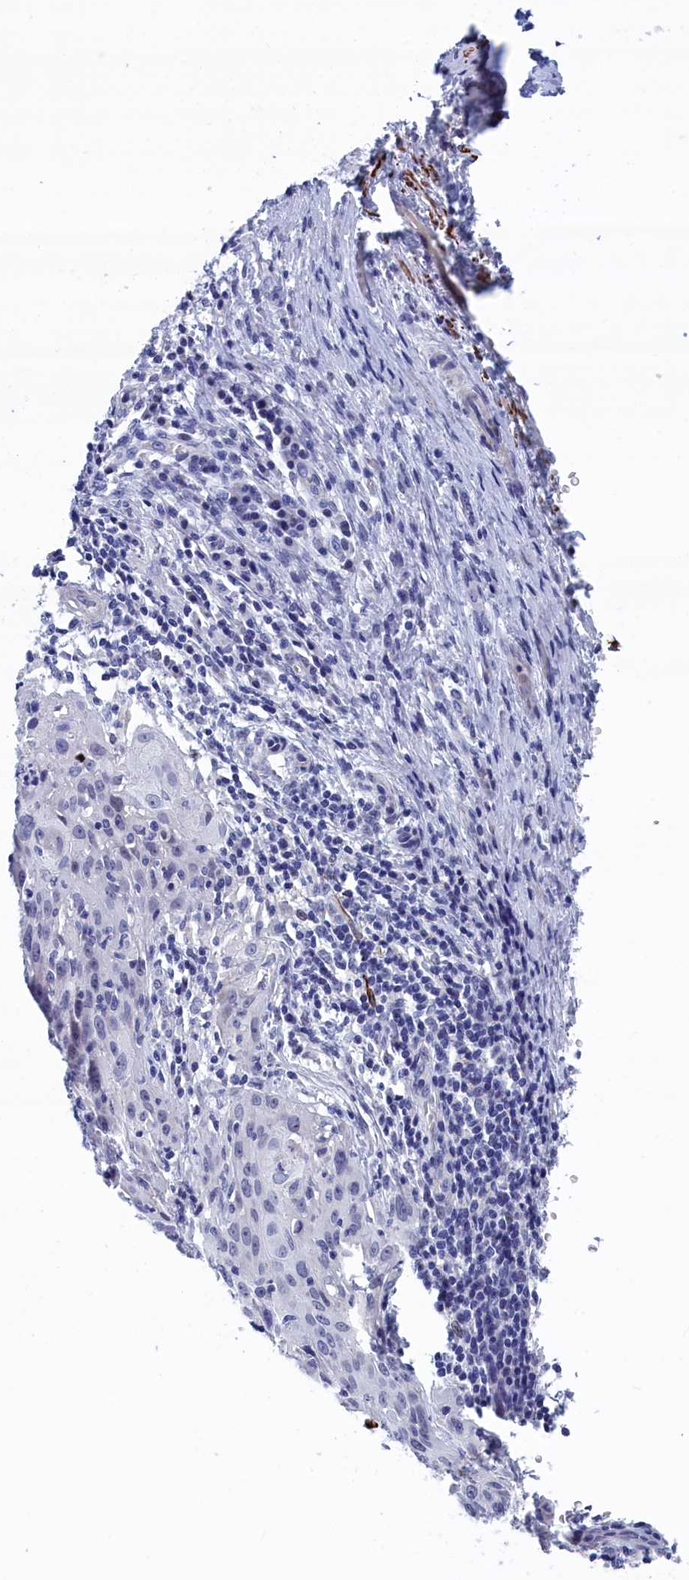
{"staining": {"intensity": "negative", "quantity": "none", "location": "none"}, "tissue": "cervical cancer", "cell_type": "Tumor cells", "image_type": "cancer", "snomed": [{"axis": "morphology", "description": "Squamous cell carcinoma, NOS"}, {"axis": "topography", "description": "Cervix"}], "caption": "The immunohistochemistry (IHC) histopathology image has no significant staining in tumor cells of cervical cancer (squamous cell carcinoma) tissue. Nuclei are stained in blue.", "gene": "WDR83", "patient": {"sex": "female", "age": 50}}